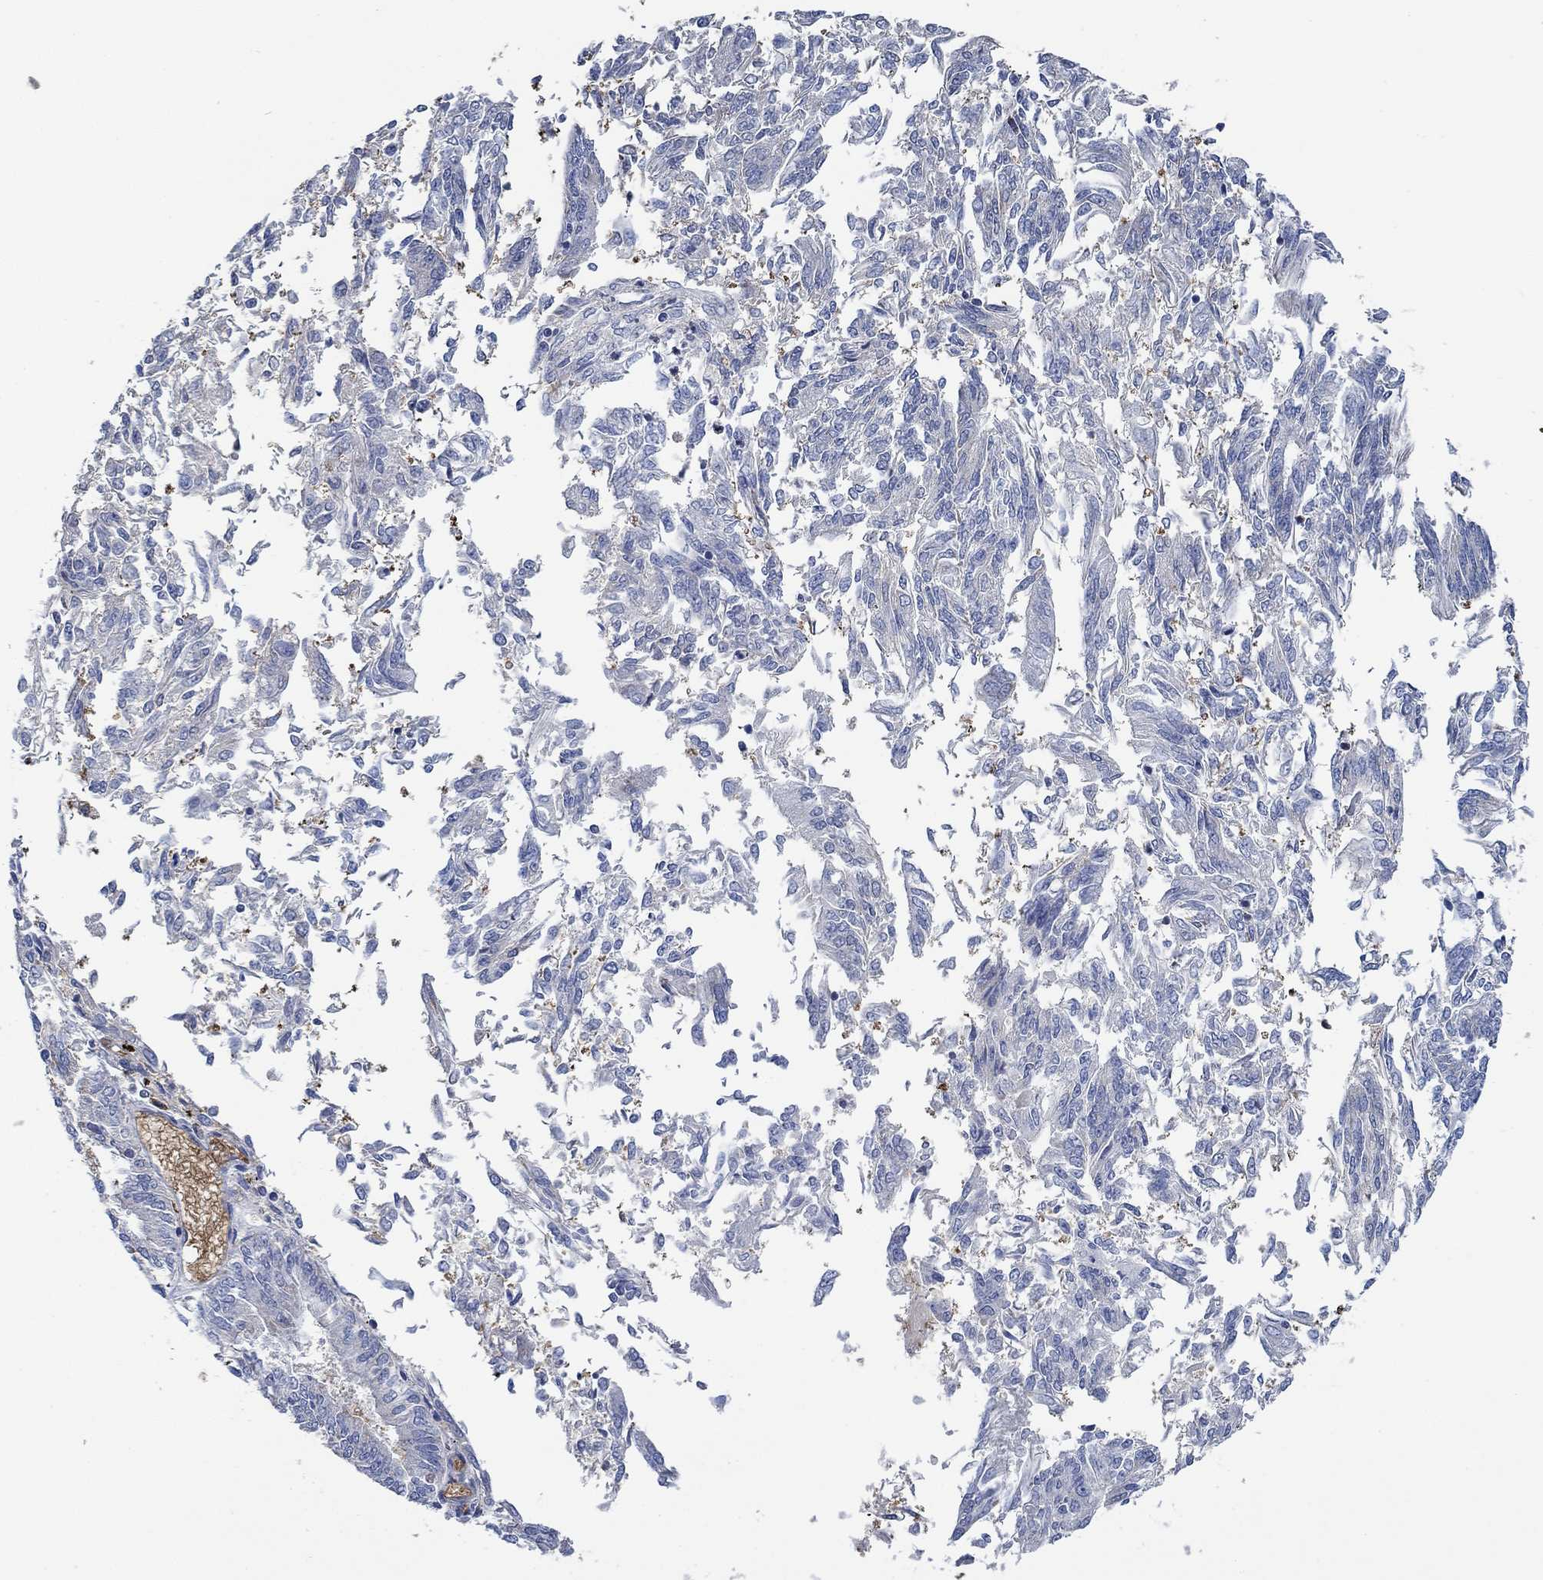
{"staining": {"intensity": "negative", "quantity": "none", "location": "none"}, "tissue": "endometrial cancer", "cell_type": "Tumor cells", "image_type": "cancer", "snomed": [{"axis": "morphology", "description": "Adenocarcinoma, NOS"}, {"axis": "topography", "description": "Endometrium"}], "caption": "A micrograph of endometrial cancer (adenocarcinoma) stained for a protein shows no brown staining in tumor cells. (DAB immunohistochemistry (IHC) with hematoxylin counter stain).", "gene": "MPP1", "patient": {"sex": "female", "age": 58}}